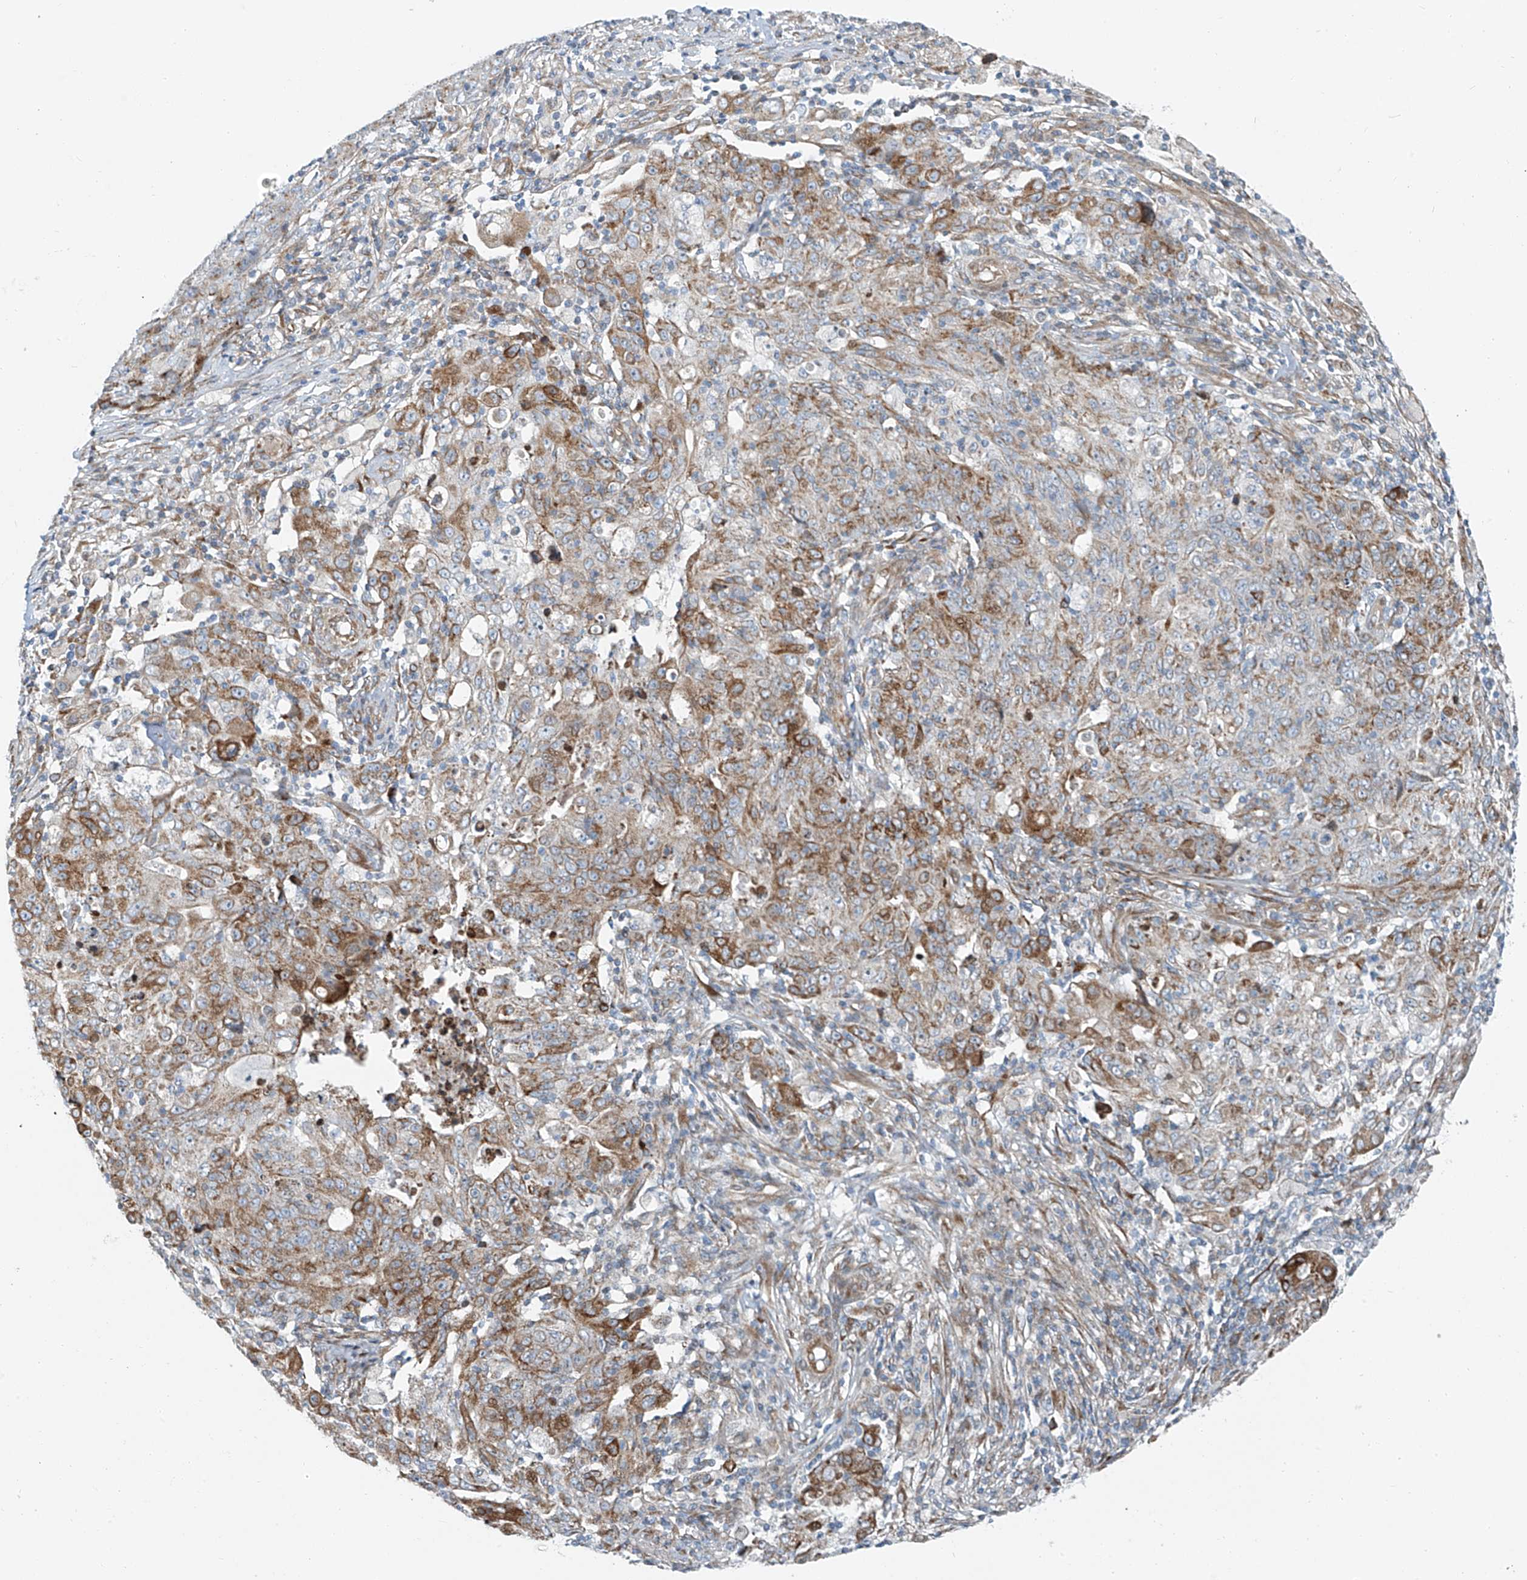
{"staining": {"intensity": "moderate", "quantity": "25%-75%", "location": "cytoplasmic/membranous"}, "tissue": "ovarian cancer", "cell_type": "Tumor cells", "image_type": "cancer", "snomed": [{"axis": "morphology", "description": "Carcinoma, endometroid"}, {"axis": "topography", "description": "Ovary"}], "caption": "A brown stain labels moderate cytoplasmic/membranous staining of a protein in human endometroid carcinoma (ovarian) tumor cells.", "gene": "HIC2", "patient": {"sex": "female", "age": 42}}